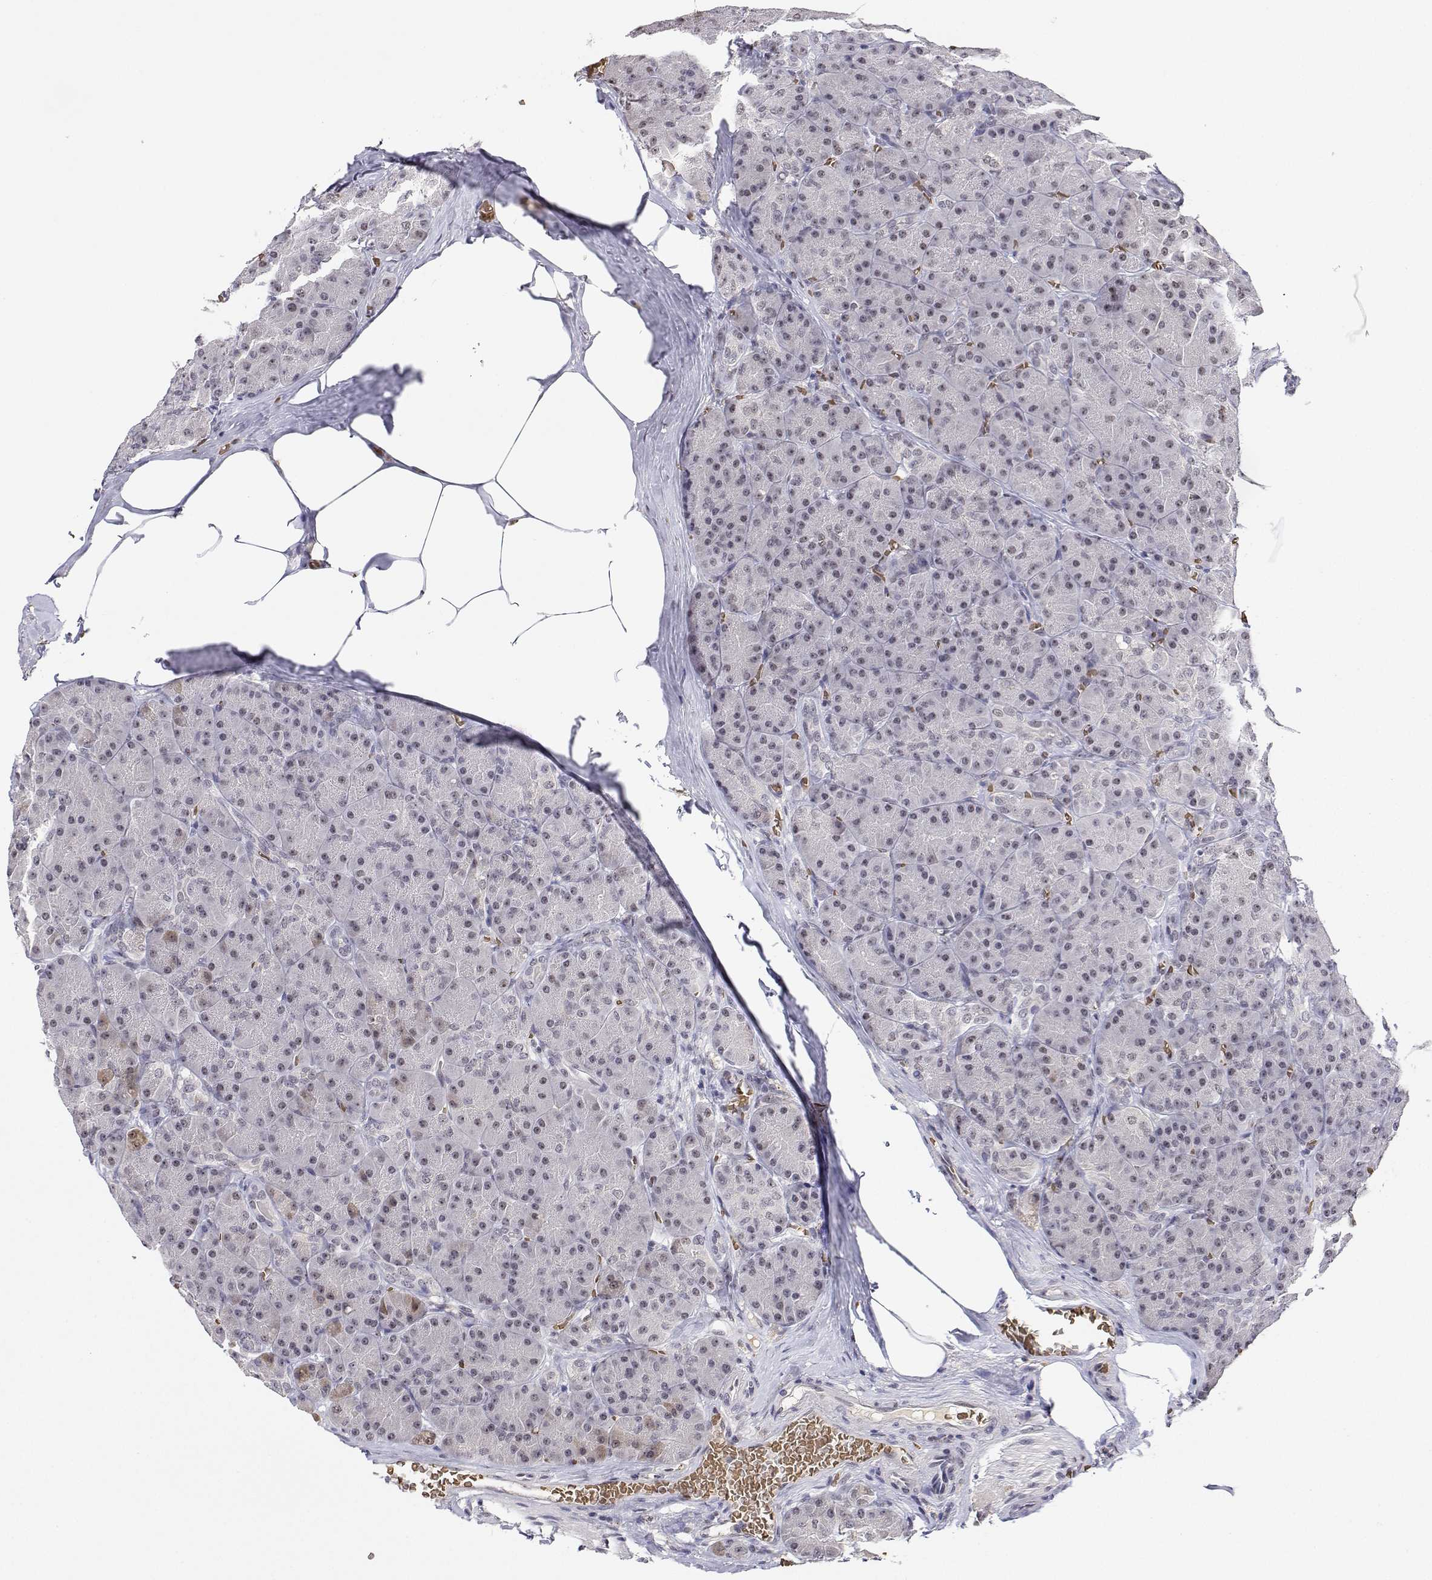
{"staining": {"intensity": "strong", "quantity": "<25%", "location": "cytoplasmic/membranous,nuclear"}, "tissue": "pancreas", "cell_type": "Exocrine glandular cells", "image_type": "normal", "snomed": [{"axis": "morphology", "description": "Normal tissue, NOS"}, {"axis": "topography", "description": "Pancreas"}], "caption": "A brown stain labels strong cytoplasmic/membranous,nuclear expression of a protein in exocrine glandular cells of benign human pancreas.", "gene": "ADAR", "patient": {"sex": "male", "age": 57}}